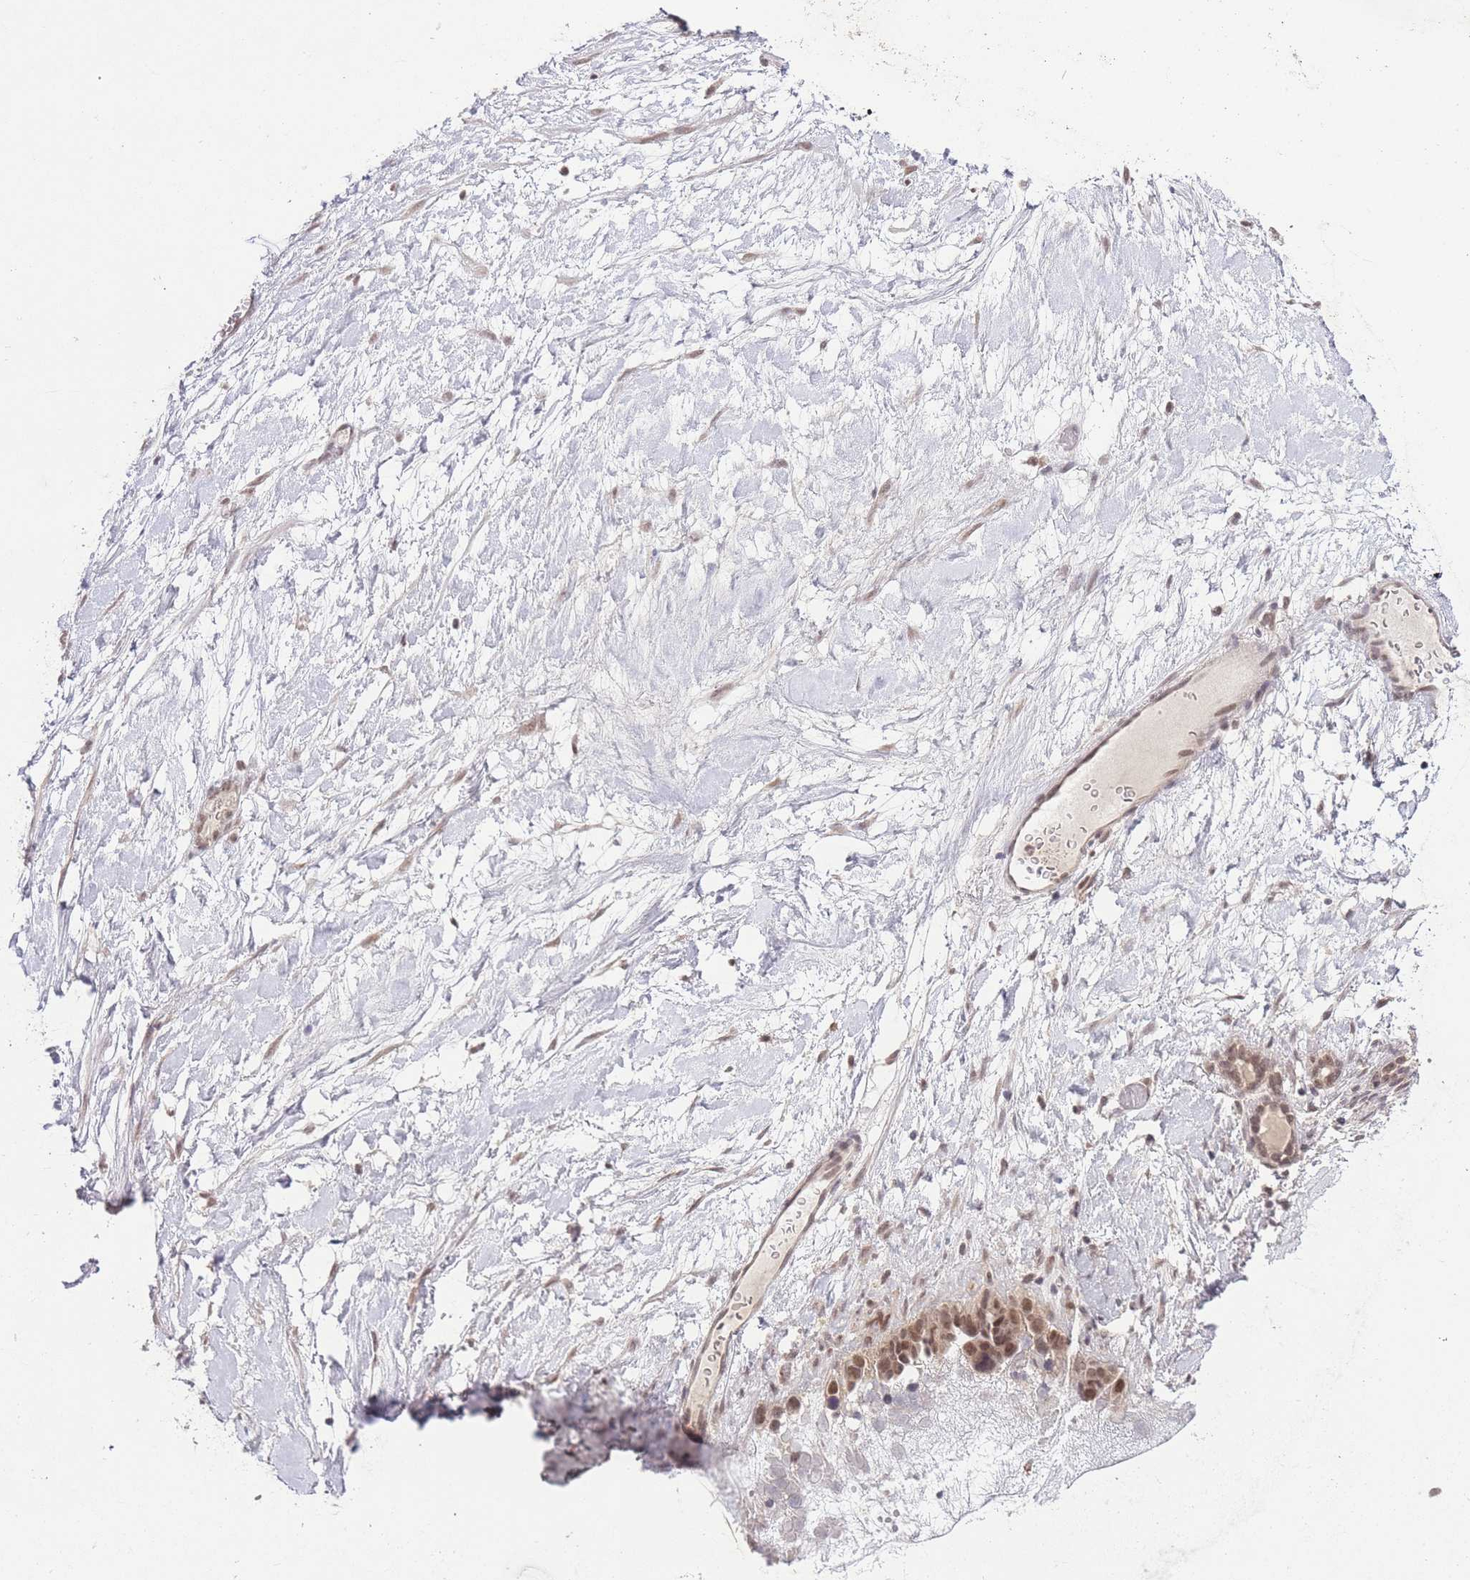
{"staining": {"intensity": "moderate", "quantity": ">75%", "location": "nuclear"}, "tissue": "ovarian cancer", "cell_type": "Tumor cells", "image_type": "cancer", "snomed": [{"axis": "morphology", "description": "Cystadenocarcinoma, serous, NOS"}, {"axis": "topography", "description": "Ovary"}], "caption": "About >75% of tumor cells in ovarian cancer reveal moderate nuclear protein expression as visualized by brown immunohistochemical staining.", "gene": "TMED3", "patient": {"sex": "female", "age": 54}}